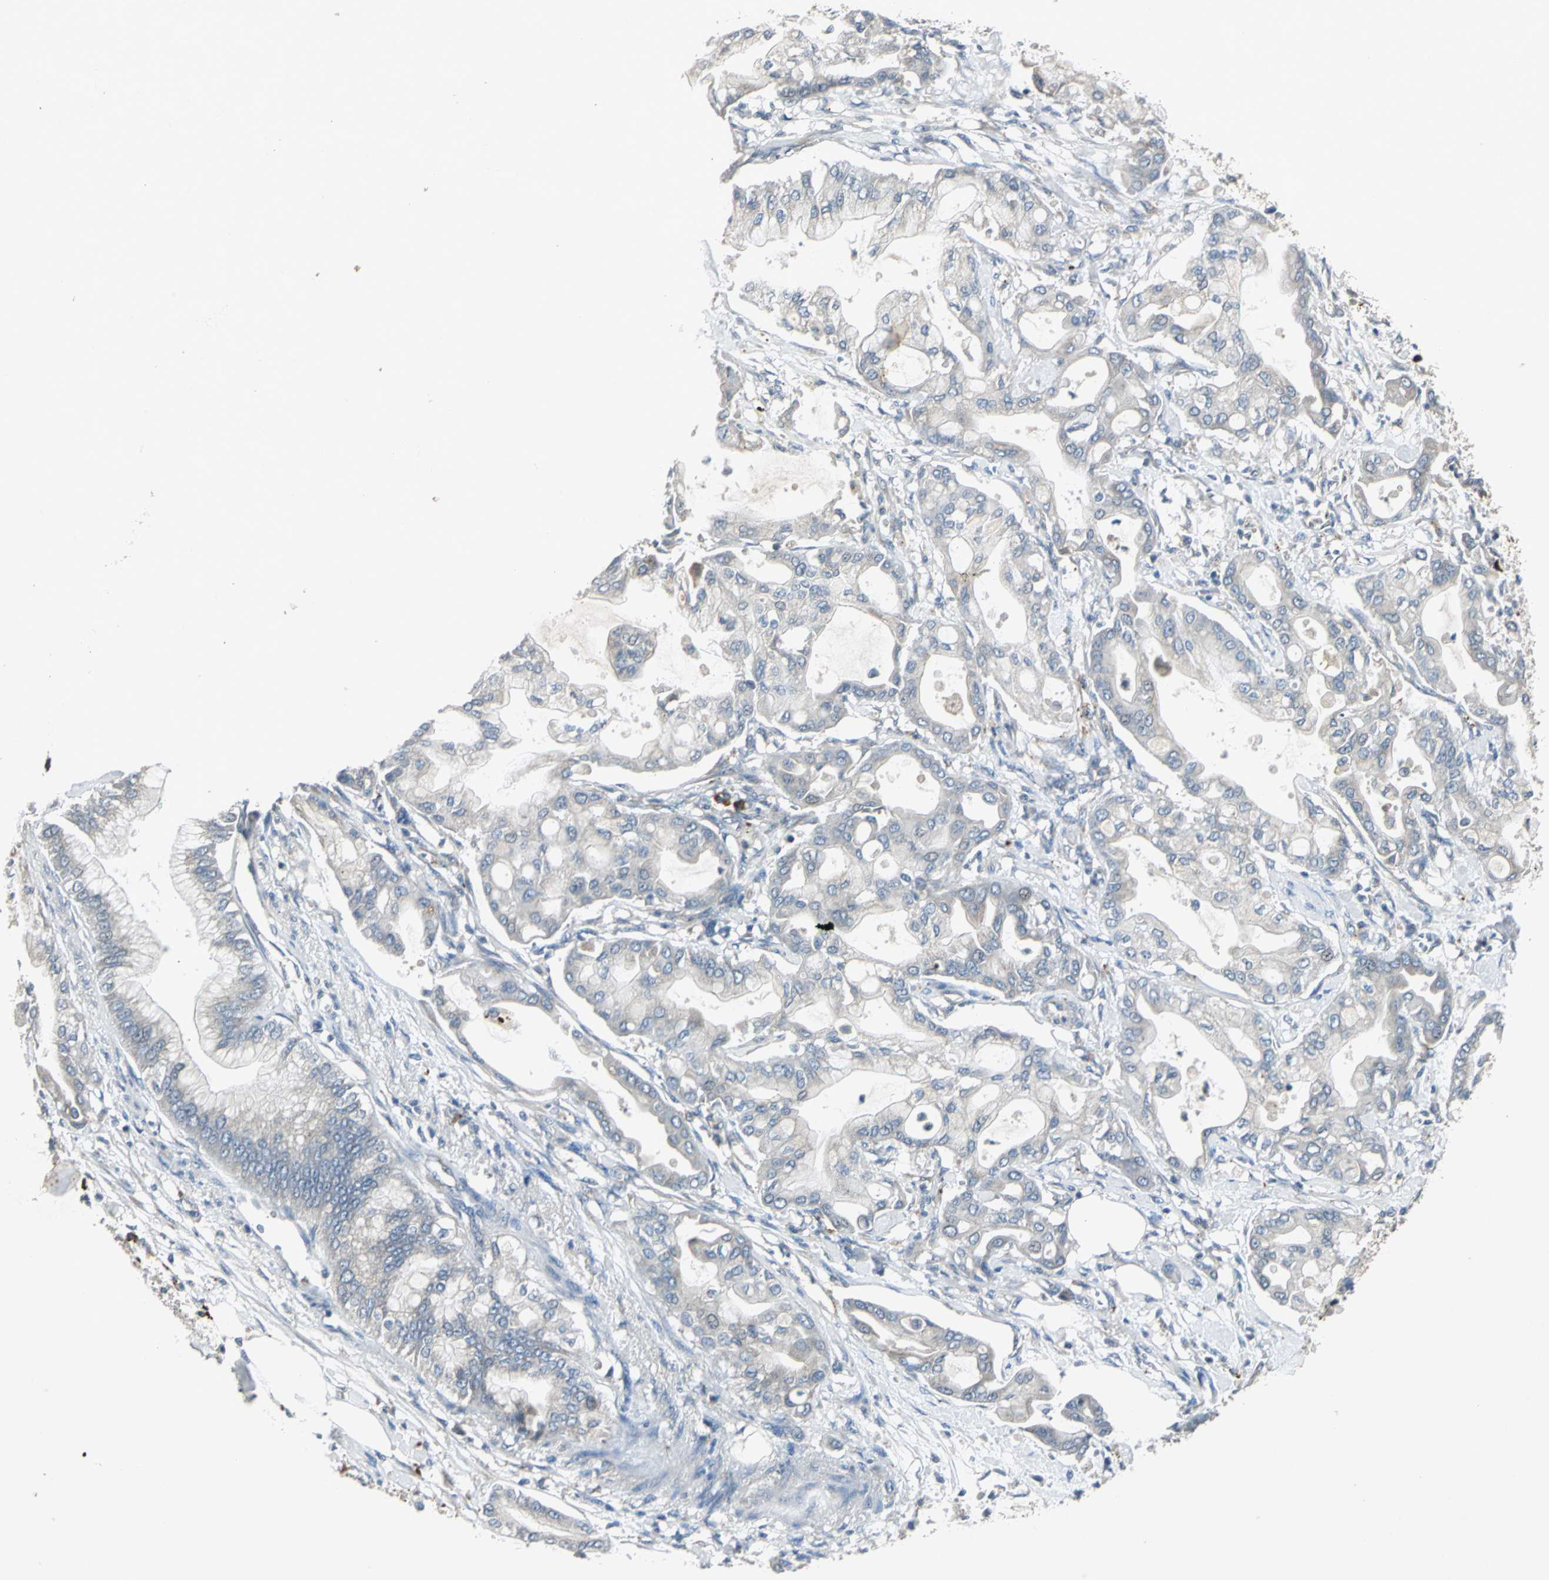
{"staining": {"intensity": "weak", "quantity": "<25%", "location": "cytoplasmic/membranous"}, "tissue": "pancreatic cancer", "cell_type": "Tumor cells", "image_type": "cancer", "snomed": [{"axis": "morphology", "description": "Adenocarcinoma, NOS"}, {"axis": "morphology", "description": "Adenocarcinoma, metastatic, NOS"}, {"axis": "topography", "description": "Lymph node"}, {"axis": "topography", "description": "Pancreas"}, {"axis": "topography", "description": "Duodenum"}], "caption": "This photomicrograph is of pancreatic metastatic adenocarcinoma stained with IHC to label a protein in brown with the nuclei are counter-stained blue. There is no staining in tumor cells.", "gene": "SLC2A13", "patient": {"sex": "female", "age": 64}}